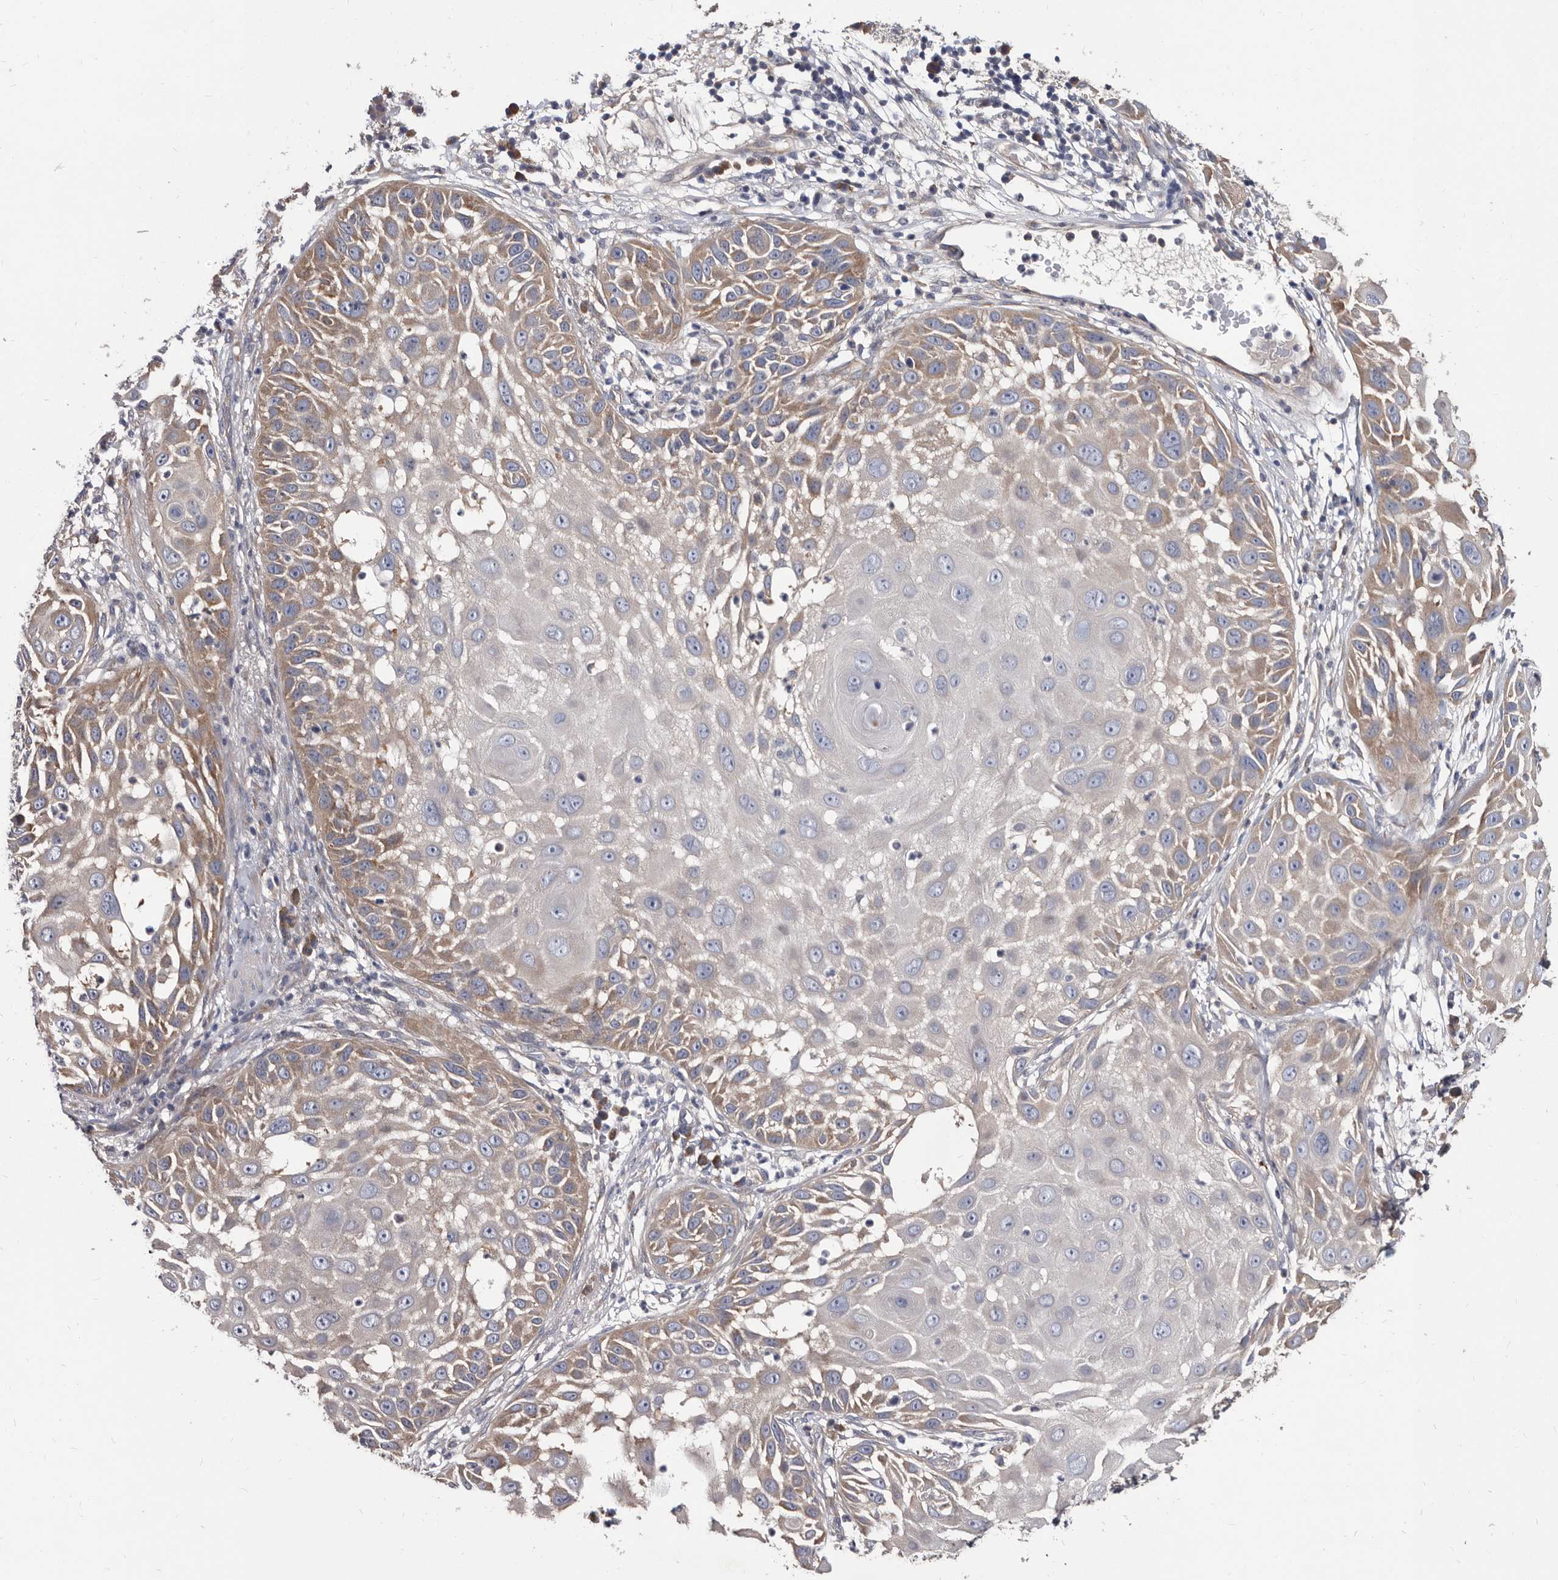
{"staining": {"intensity": "moderate", "quantity": "25%-75%", "location": "cytoplasmic/membranous"}, "tissue": "skin cancer", "cell_type": "Tumor cells", "image_type": "cancer", "snomed": [{"axis": "morphology", "description": "Squamous cell carcinoma, NOS"}, {"axis": "topography", "description": "Skin"}], "caption": "IHC (DAB (3,3'-diaminobenzidine)) staining of human skin cancer reveals moderate cytoplasmic/membranous protein expression in about 25%-75% of tumor cells.", "gene": "ABCF2", "patient": {"sex": "female", "age": 44}}